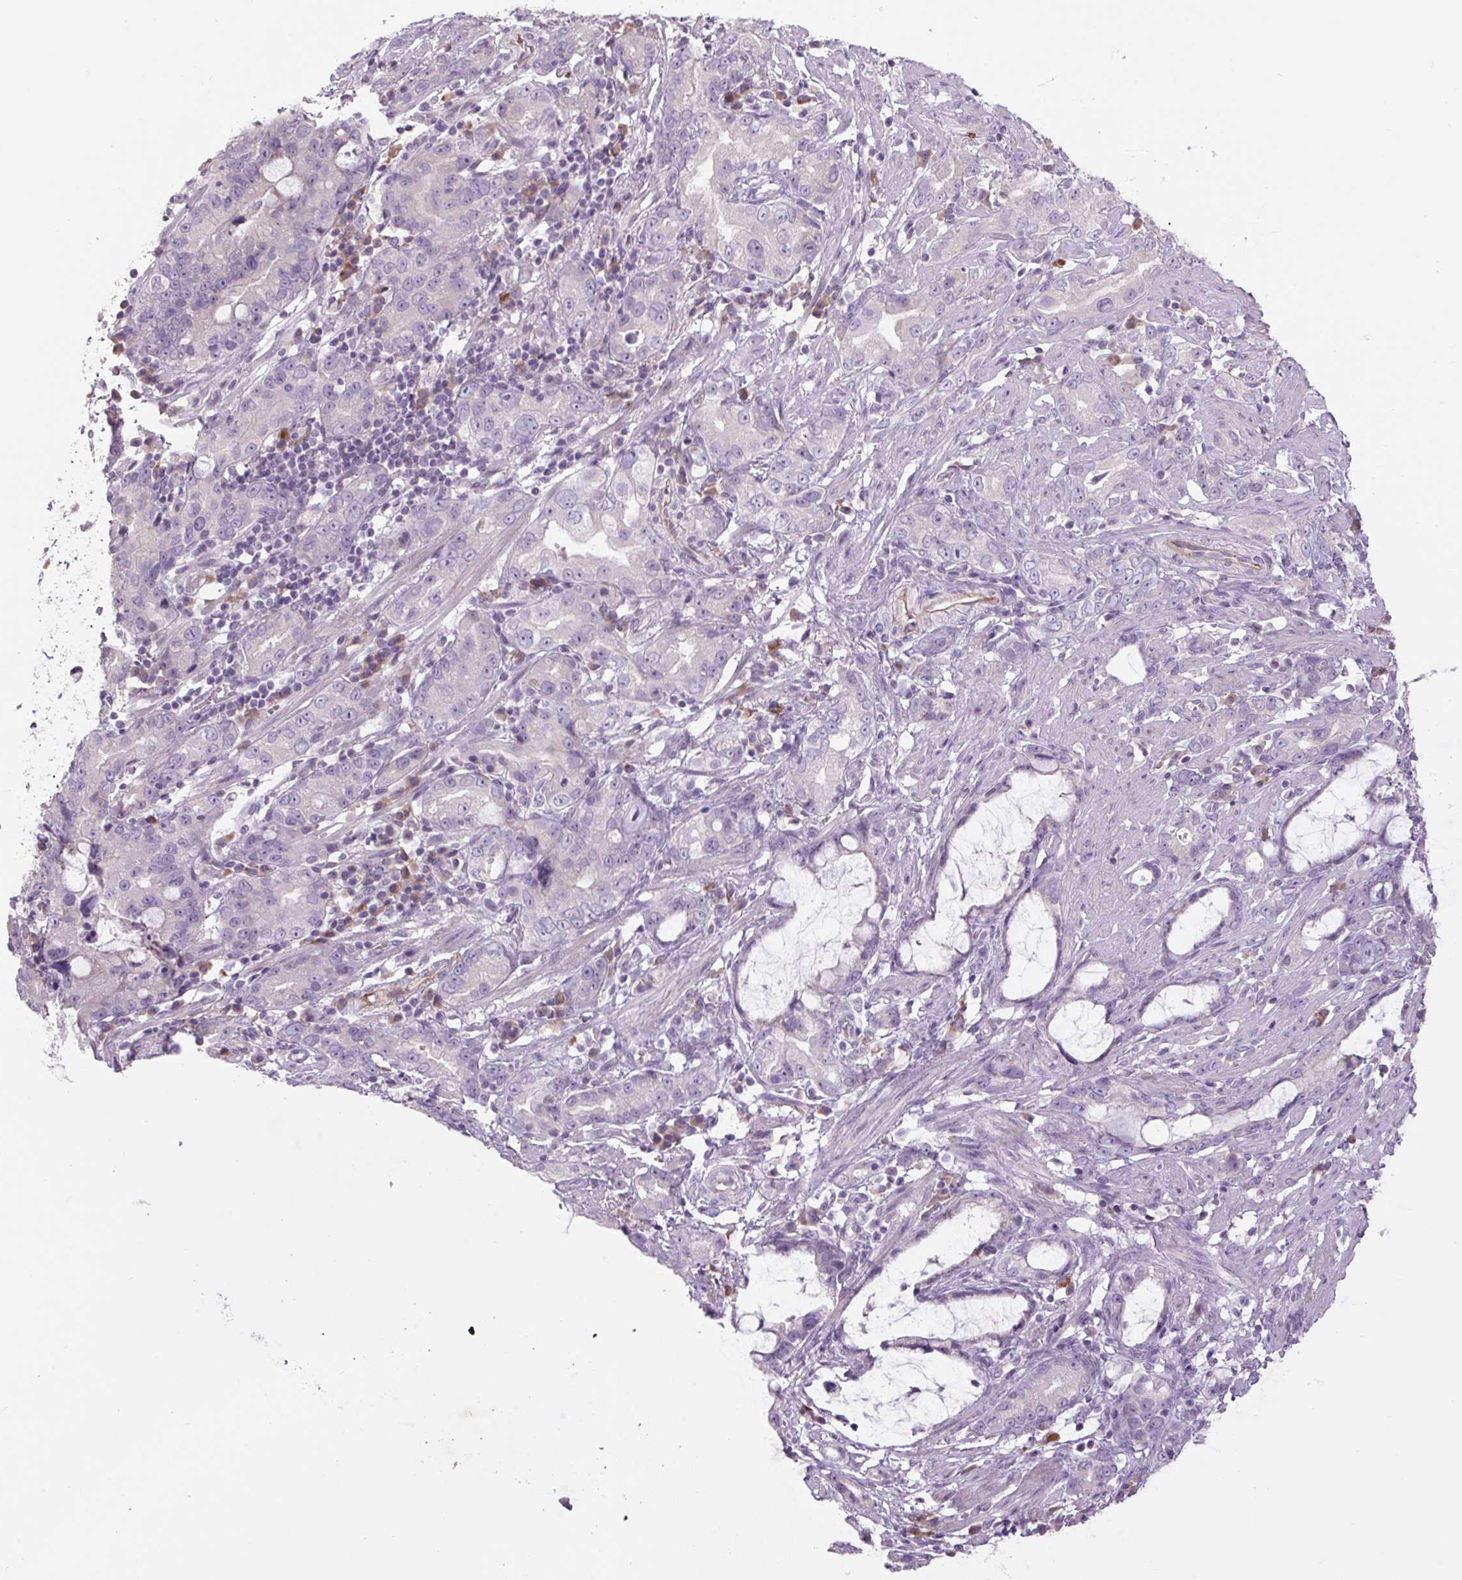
{"staining": {"intensity": "negative", "quantity": "none", "location": "none"}, "tissue": "stomach cancer", "cell_type": "Tumor cells", "image_type": "cancer", "snomed": [{"axis": "morphology", "description": "Adenocarcinoma, NOS"}, {"axis": "topography", "description": "Stomach"}], "caption": "Protein analysis of stomach adenocarcinoma reveals no significant positivity in tumor cells.", "gene": "TMEM100", "patient": {"sex": "male", "age": 55}}